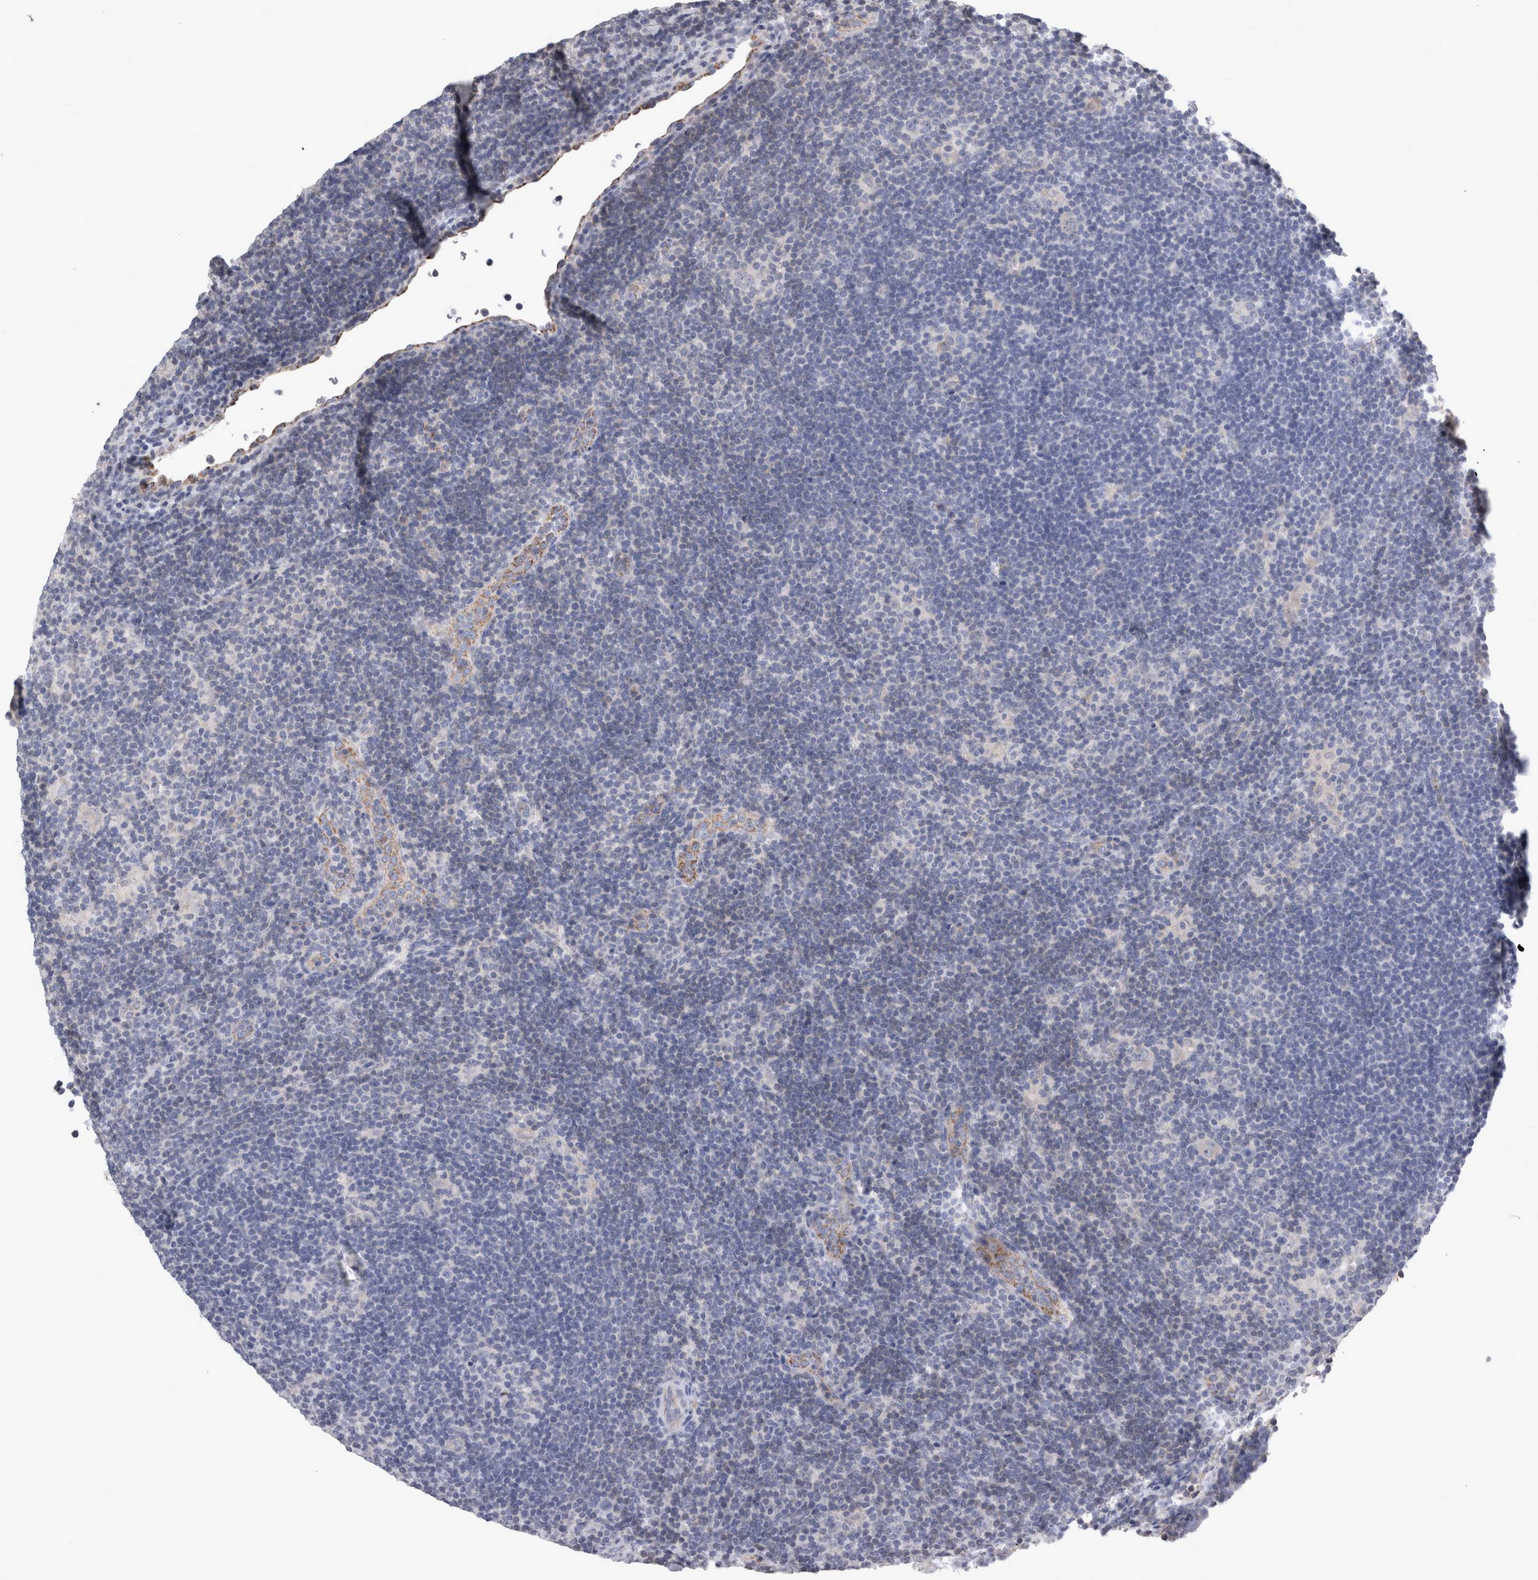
{"staining": {"intensity": "negative", "quantity": "none", "location": "none"}, "tissue": "lymphoma", "cell_type": "Tumor cells", "image_type": "cancer", "snomed": [{"axis": "morphology", "description": "Hodgkin's disease, NOS"}, {"axis": "topography", "description": "Lymph node"}], "caption": "The micrograph demonstrates no staining of tumor cells in lymphoma.", "gene": "TCAP", "patient": {"sex": "female", "age": 57}}